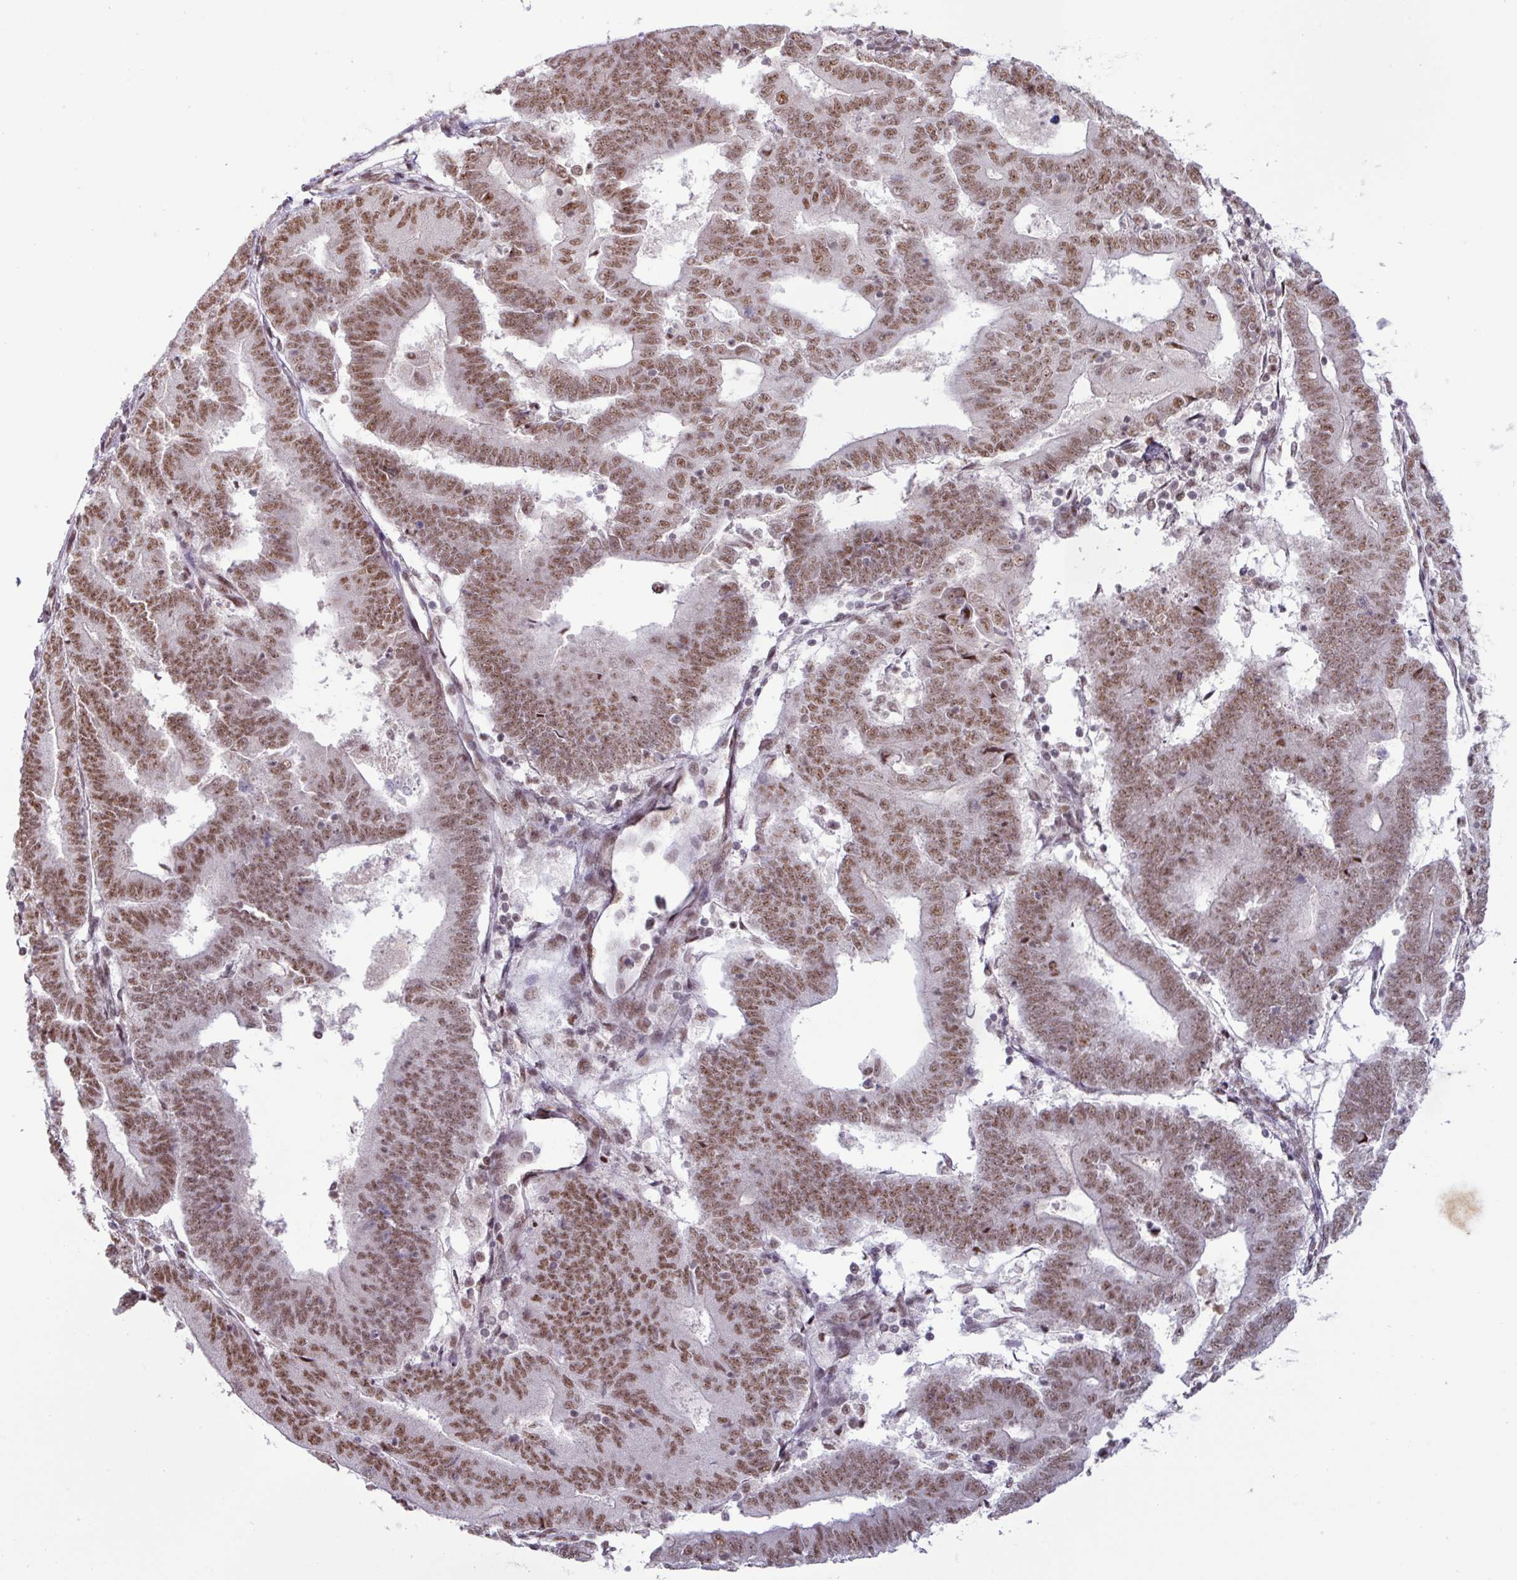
{"staining": {"intensity": "moderate", "quantity": ">75%", "location": "nuclear"}, "tissue": "endometrial cancer", "cell_type": "Tumor cells", "image_type": "cancer", "snomed": [{"axis": "morphology", "description": "Adenocarcinoma, NOS"}, {"axis": "topography", "description": "Endometrium"}], "caption": "Protein analysis of endometrial cancer (adenocarcinoma) tissue displays moderate nuclear expression in approximately >75% of tumor cells.", "gene": "PTPN20", "patient": {"sex": "female", "age": 70}}